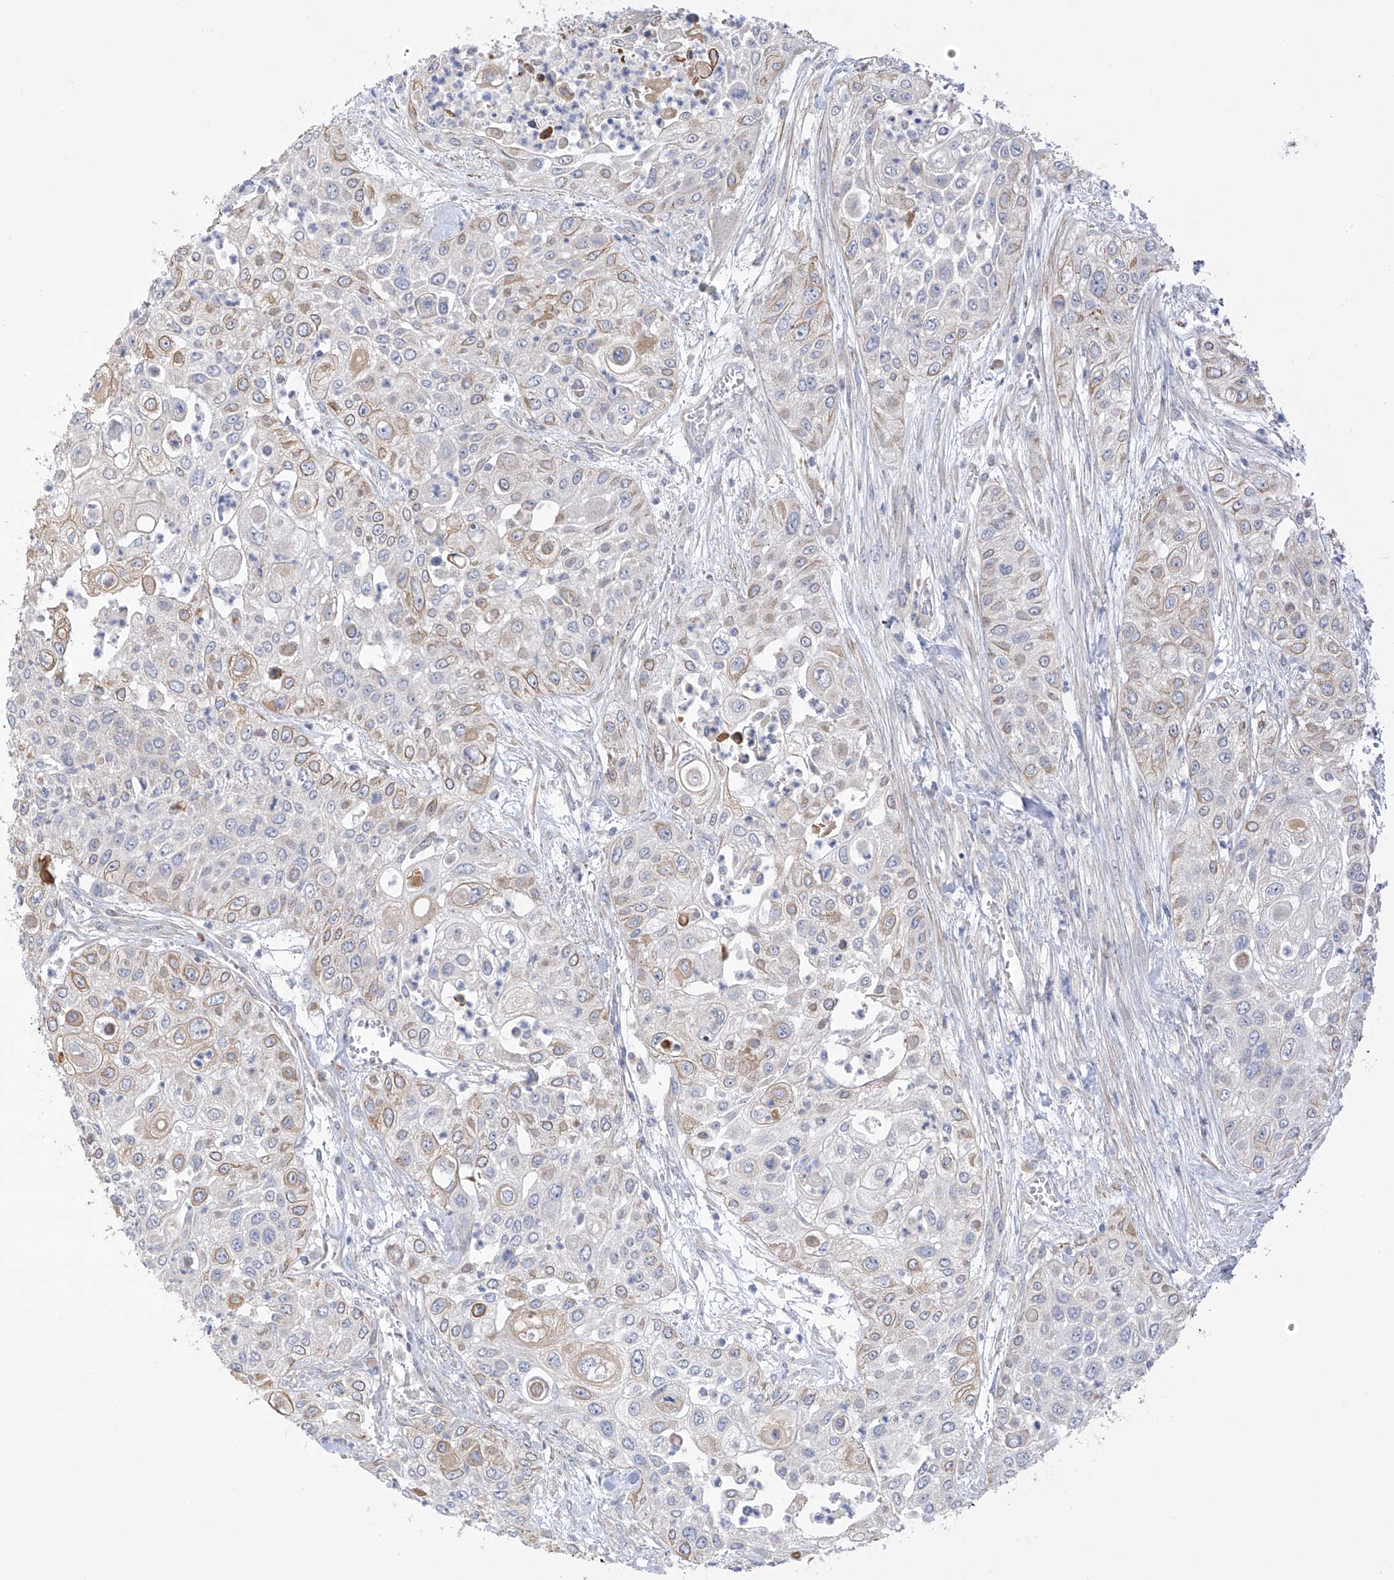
{"staining": {"intensity": "weak", "quantity": "<25%", "location": "cytoplasmic/membranous"}, "tissue": "urothelial cancer", "cell_type": "Tumor cells", "image_type": "cancer", "snomed": [{"axis": "morphology", "description": "Urothelial carcinoma, High grade"}, {"axis": "topography", "description": "Urinary bladder"}], "caption": "High power microscopy histopathology image of an immunohistochemistry image of urothelial cancer, revealing no significant expression in tumor cells.", "gene": "ZNF641", "patient": {"sex": "female", "age": 79}}